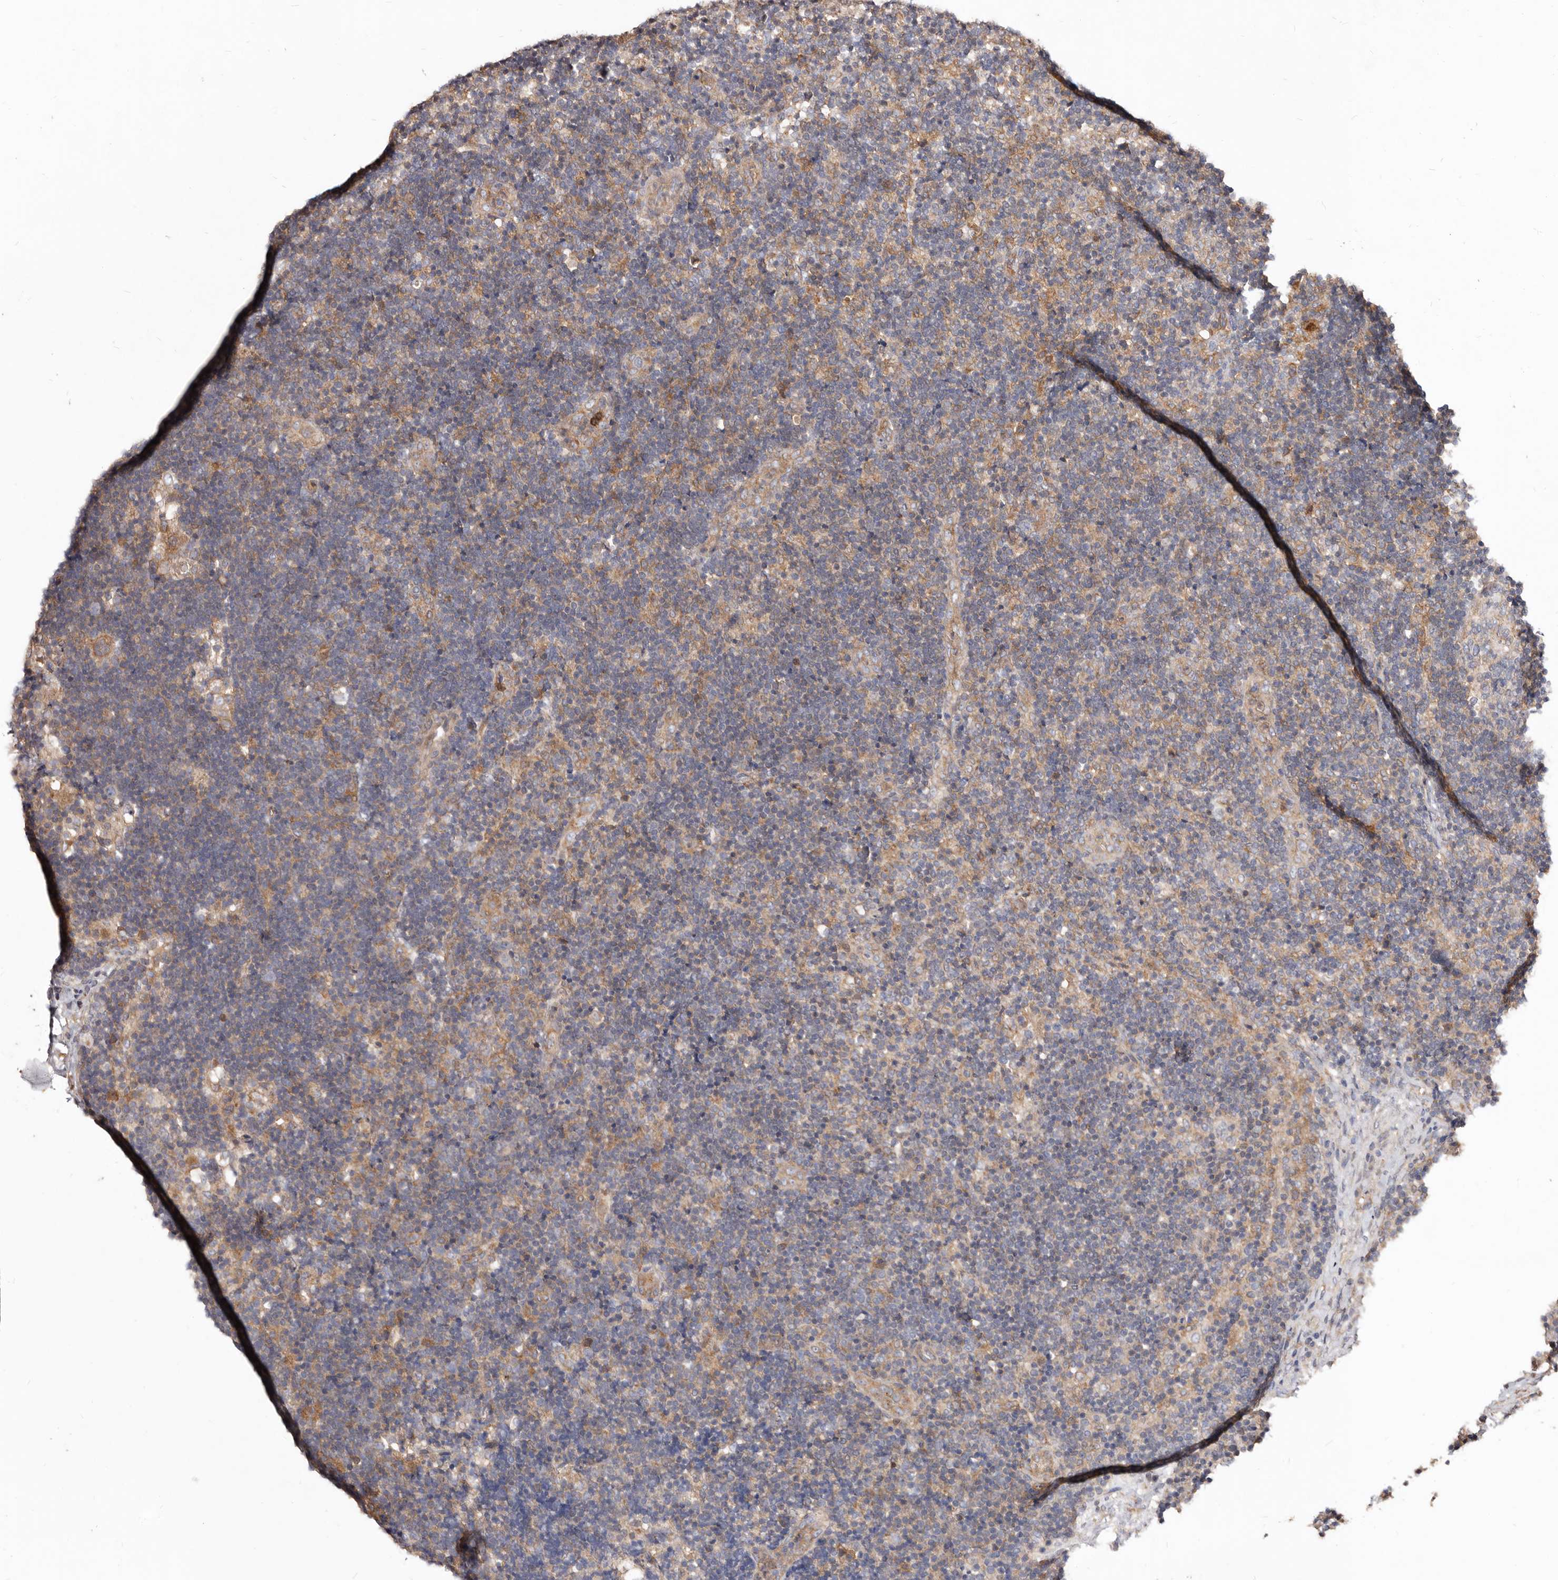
{"staining": {"intensity": "negative", "quantity": "none", "location": "none"}, "tissue": "lymph node", "cell_type": "Germinal center cells", "image_type": "normal", "snomed": [{"axis": "morphology", "description": "Normal tissue, NOS"}, {"axis": "topography", "description": "Lymph node"}], "caption": "The IHC histopathology image has no significant positivity in germinal center cells of lymph node.", "gene": "LRRC25", "patient": {"sex": "female", "age": 22}}